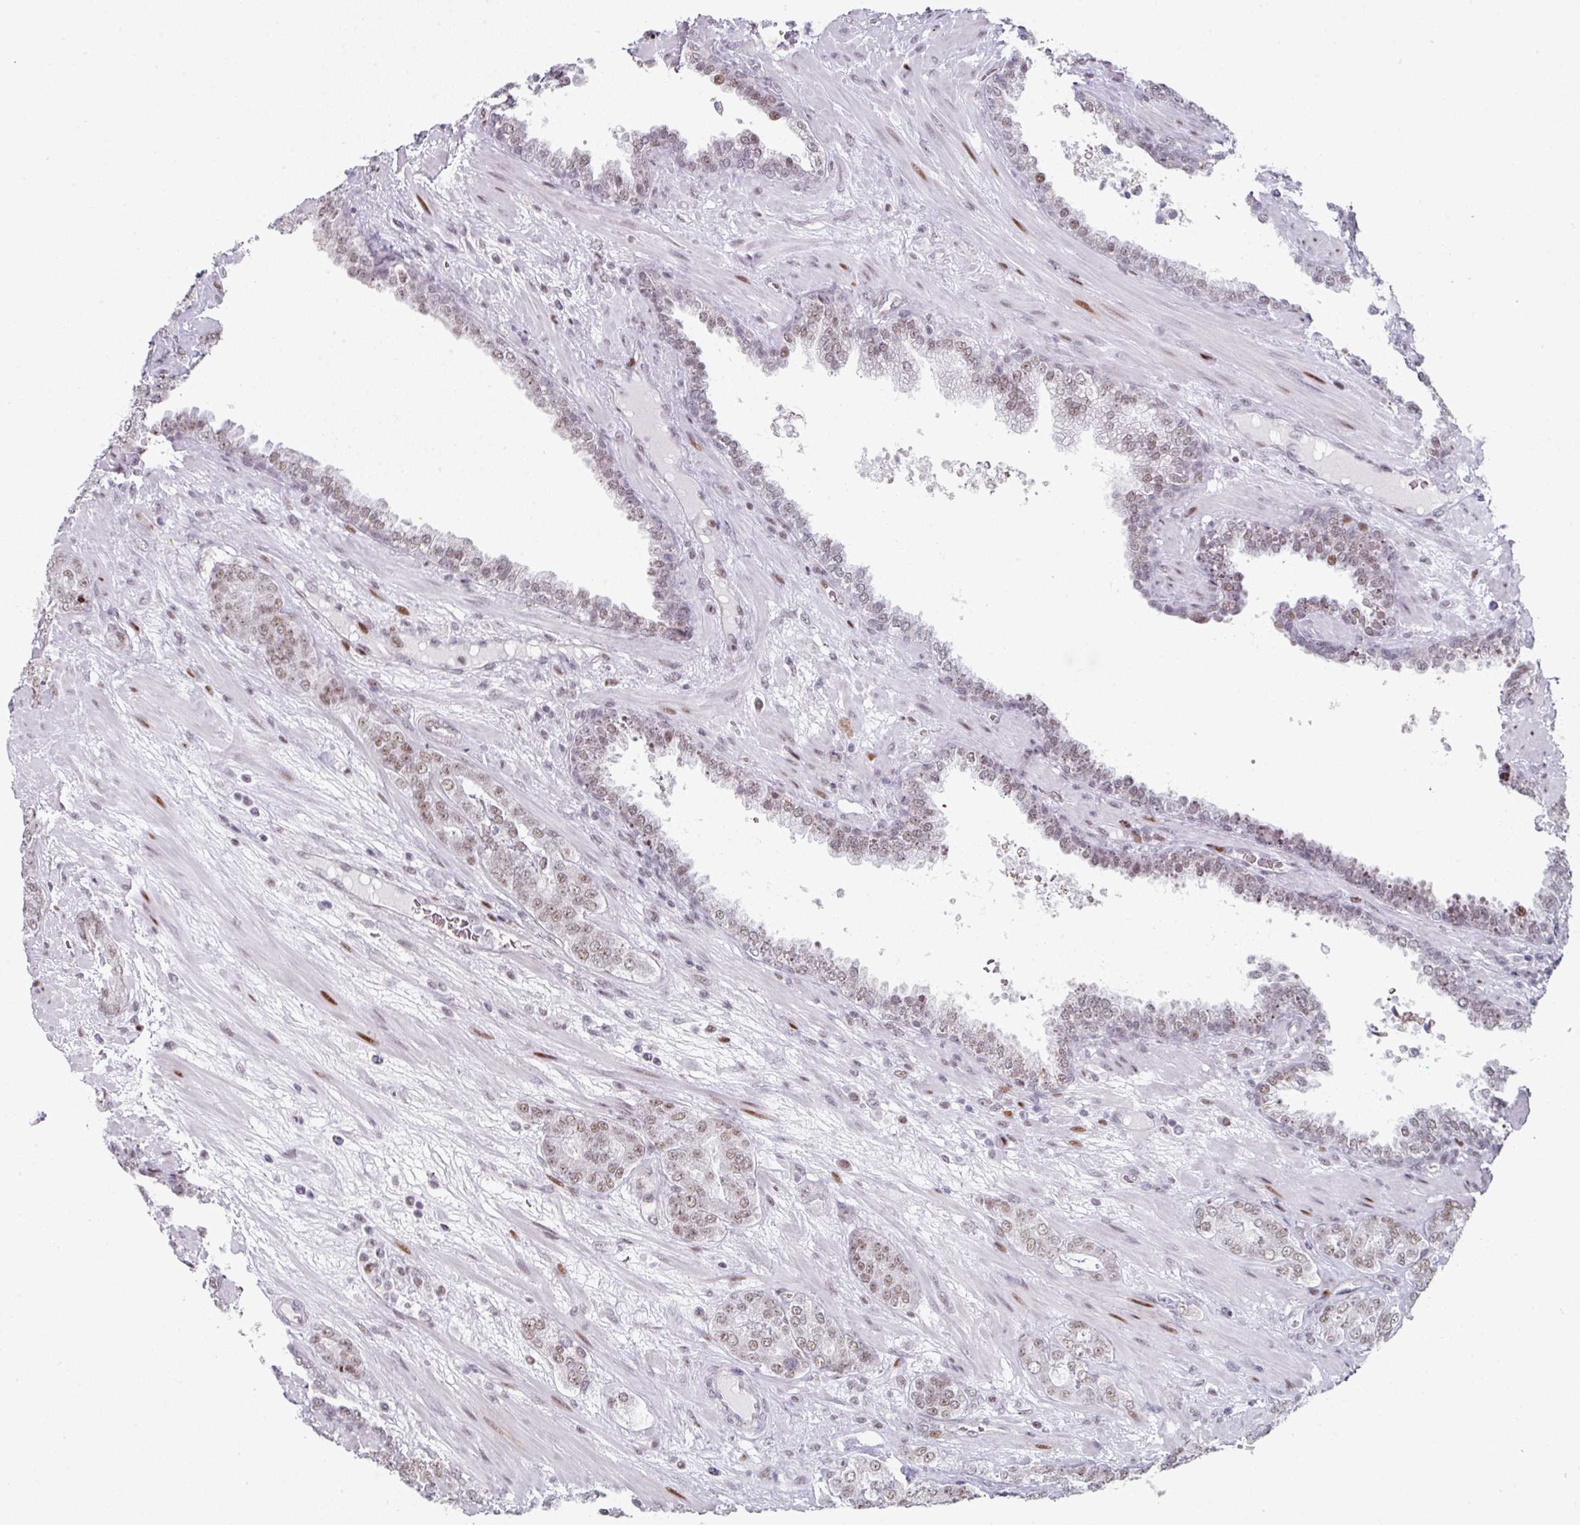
{"staining": {"intensity": "moderate", "quantity": ">75%", "location": "nuclear"}, "tissue": "prostate cancer", "cell_type": "Tumor cells", "image_type": "cancer", "snomed": [{"axis": "morphology", "description": "Adenocarcinoma, High grade"}, {"axis": "topography", "description": "Prostate"}], "caption": "A medium amount of moderate nuclear positivity is present in about >75% of tumor cells in prostate cancer tissue. Nuclei are stained in blue.", "gene": "SF3B5", "patient": {"sex": "male", "age": 71}}